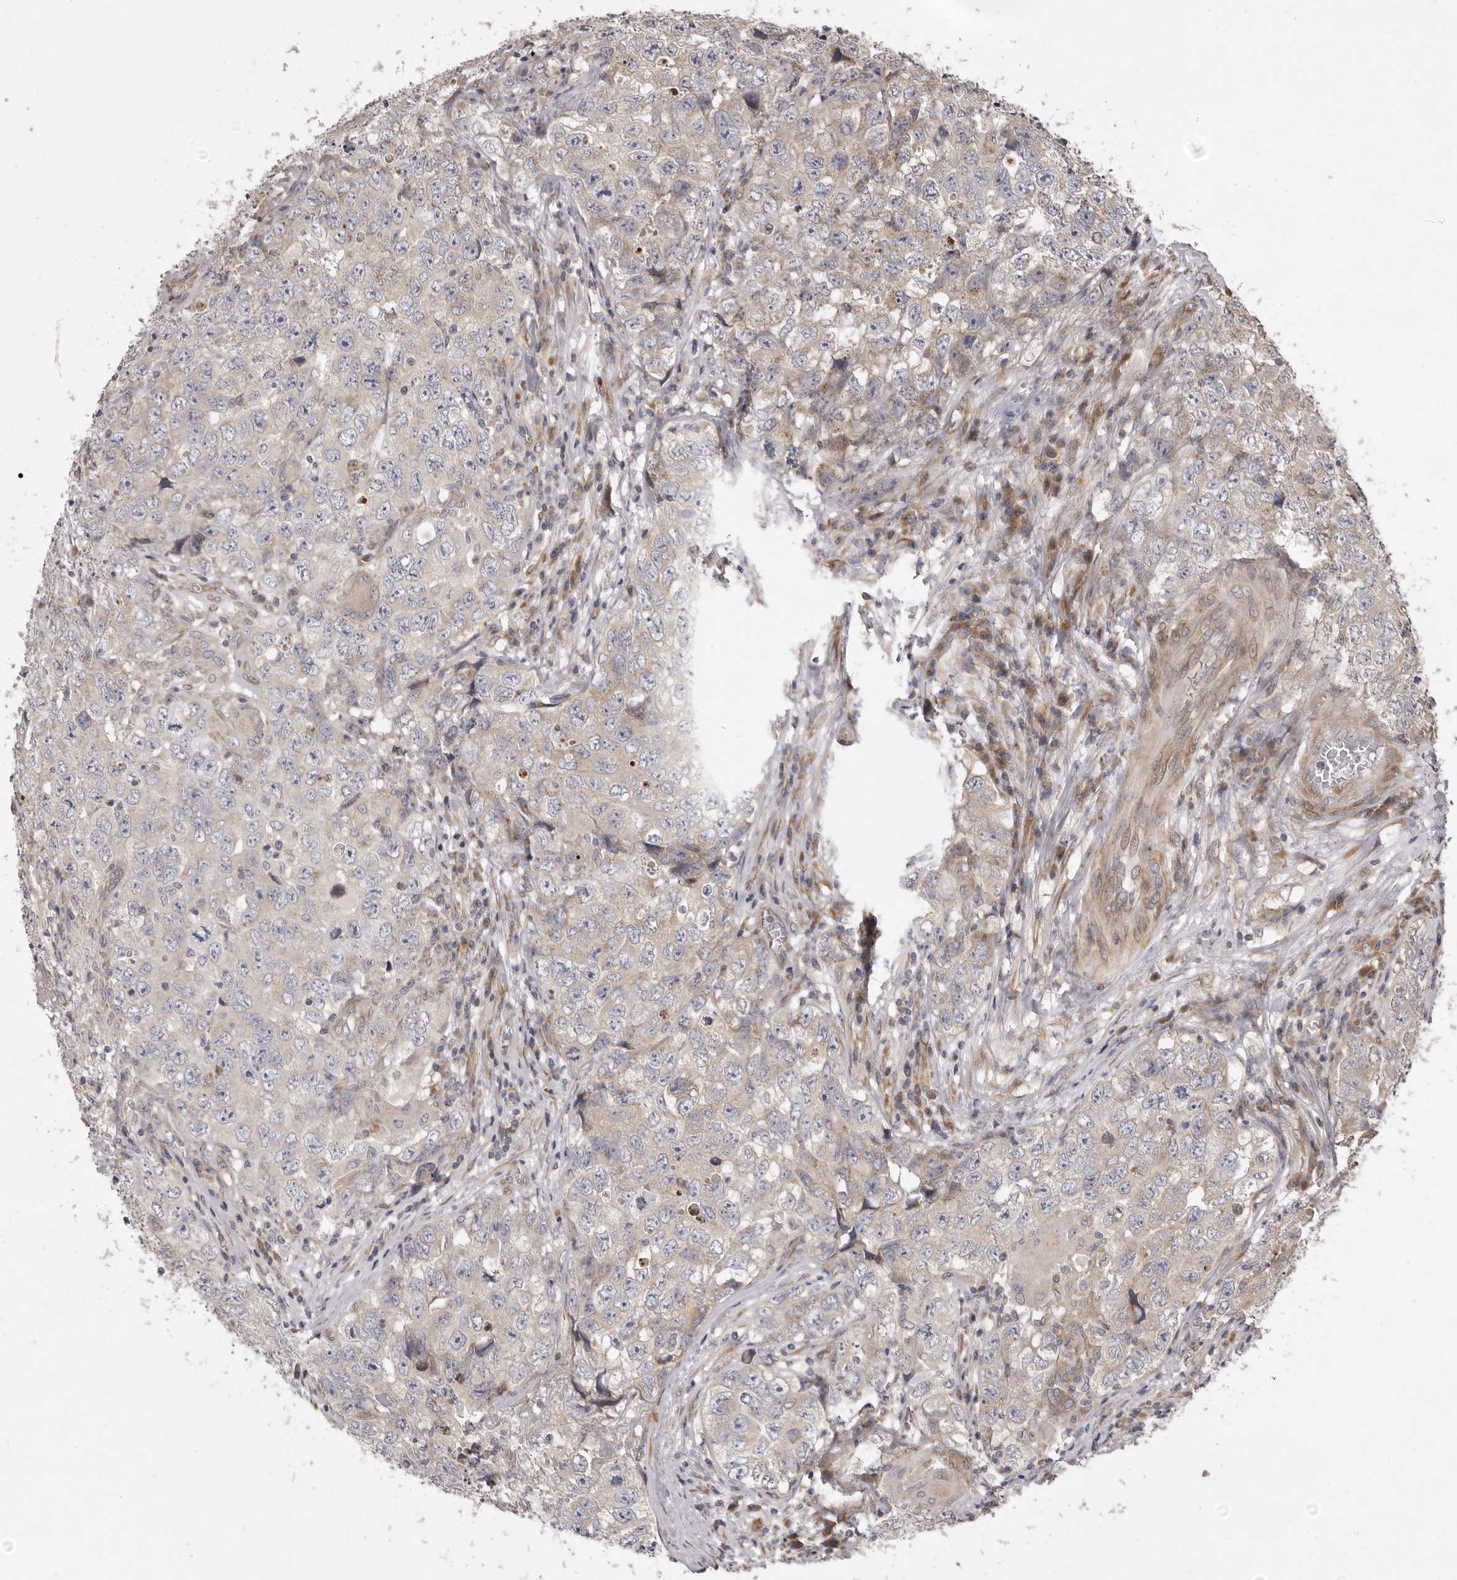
{"staining": {"intensity": "negative", "quantity": "none", "location": "none"}, "tissue": "testis cancer", "cell_type": "Tumor cells", "image_type": "cancer", "snomed": [{"axis": "morphology", "description": "Seminoma, NOS"}, {"axis": "morphology", "description": "Carcinoma, Embryonal, NOS"}, {"axis": "topography", "description": "Testis"}], "caption": "Immunohistochemistry (IHC) of embryonal carcinoma (testis) shows no expression in tumor cells.", "gene": "TBC1D8B", "patient": {"sex": "male", "age": 43}}